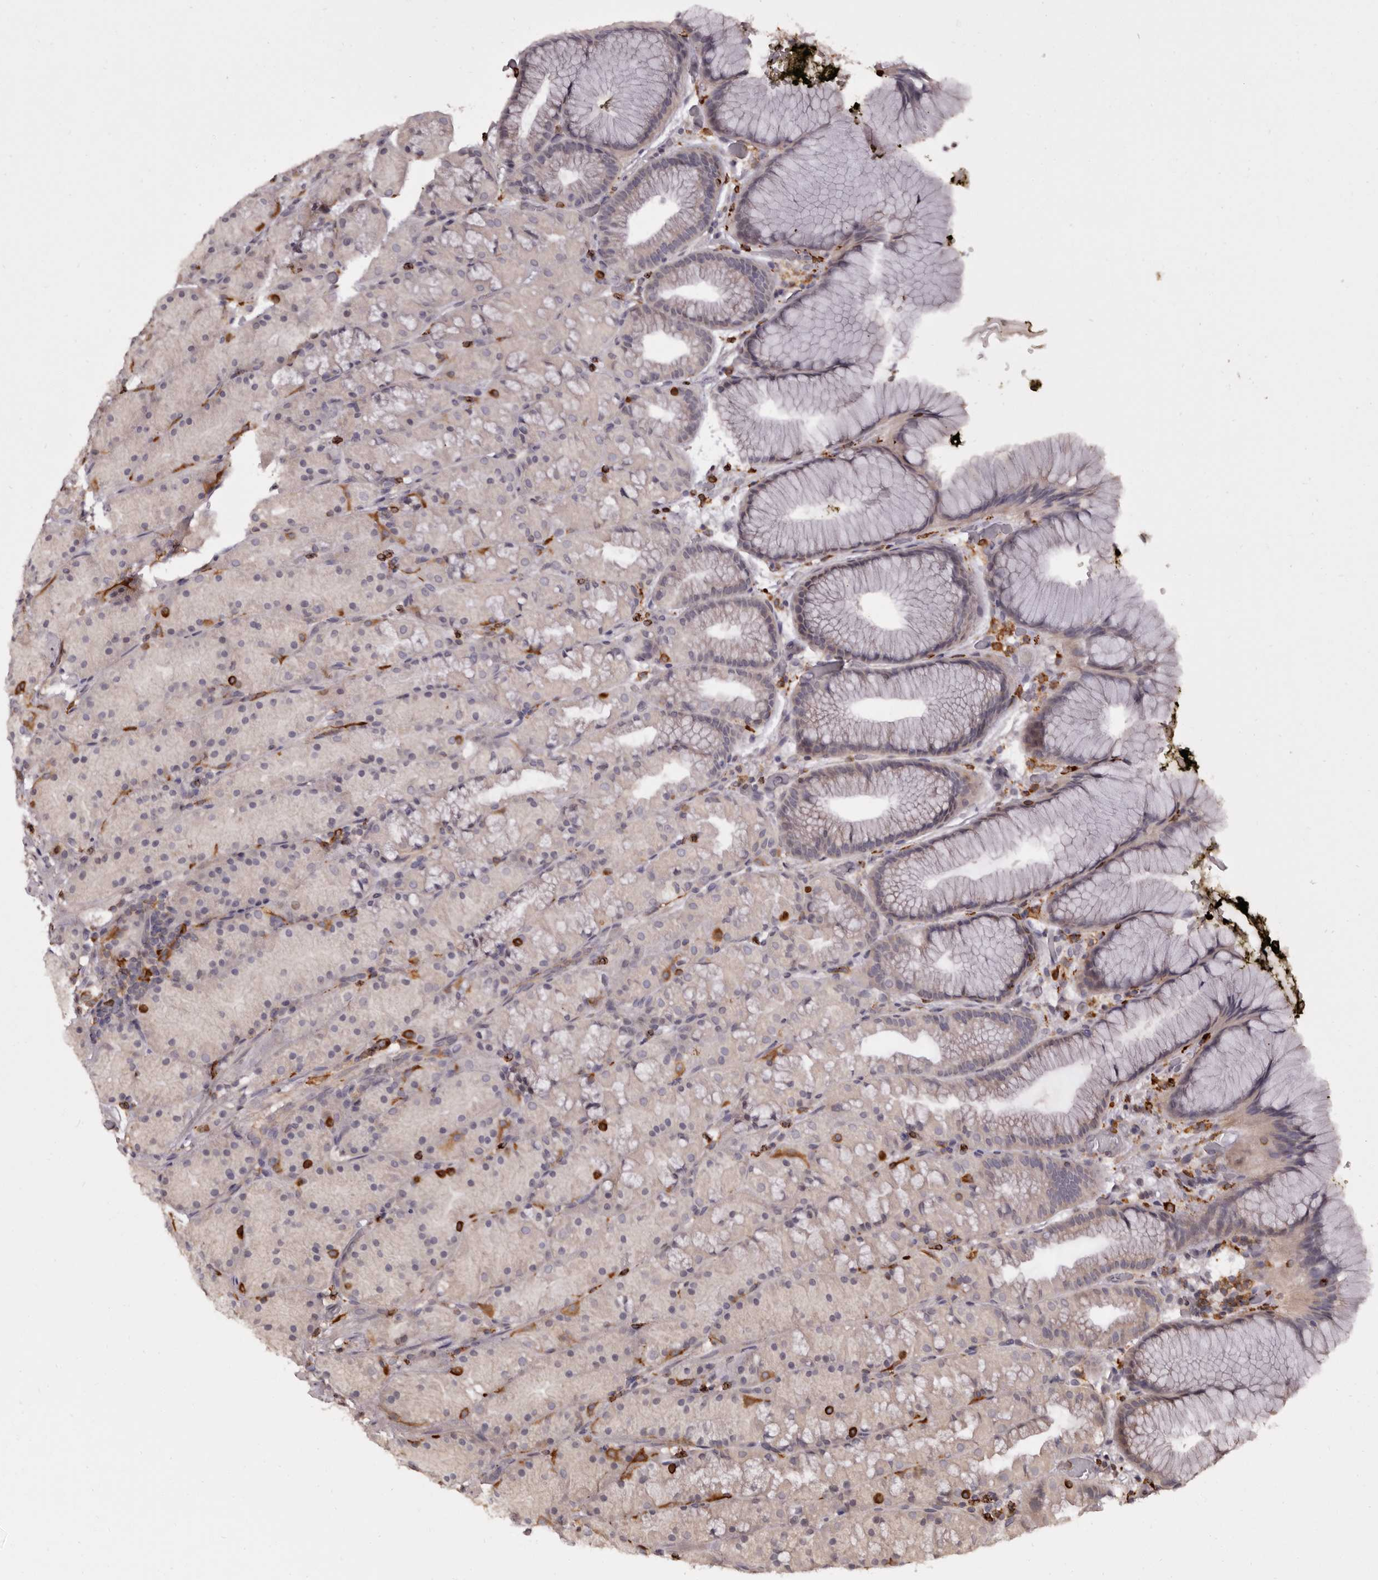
{"staining": {"intensity": "strong", "quantity": "<25%", "location": "cytoplasmic/membranous"}, "tissue": "stomach", "cell_type": "Glandular cells", "image_type": "normal", "snomed": [{"axis": "morphology", "description": "Normal tissue, NOS"}, {"axis": "topography", "description": "Stomach, upper"}, {"axis": "topography", "description": "Stomach"}], "caption": "A medium amount of strong cytoplasmic/membranous staining is identified in approximately <25% of glandular cells in benign stomach.", "gene": "TNNI1", "patient": {"sex": "male", "age": 48}}